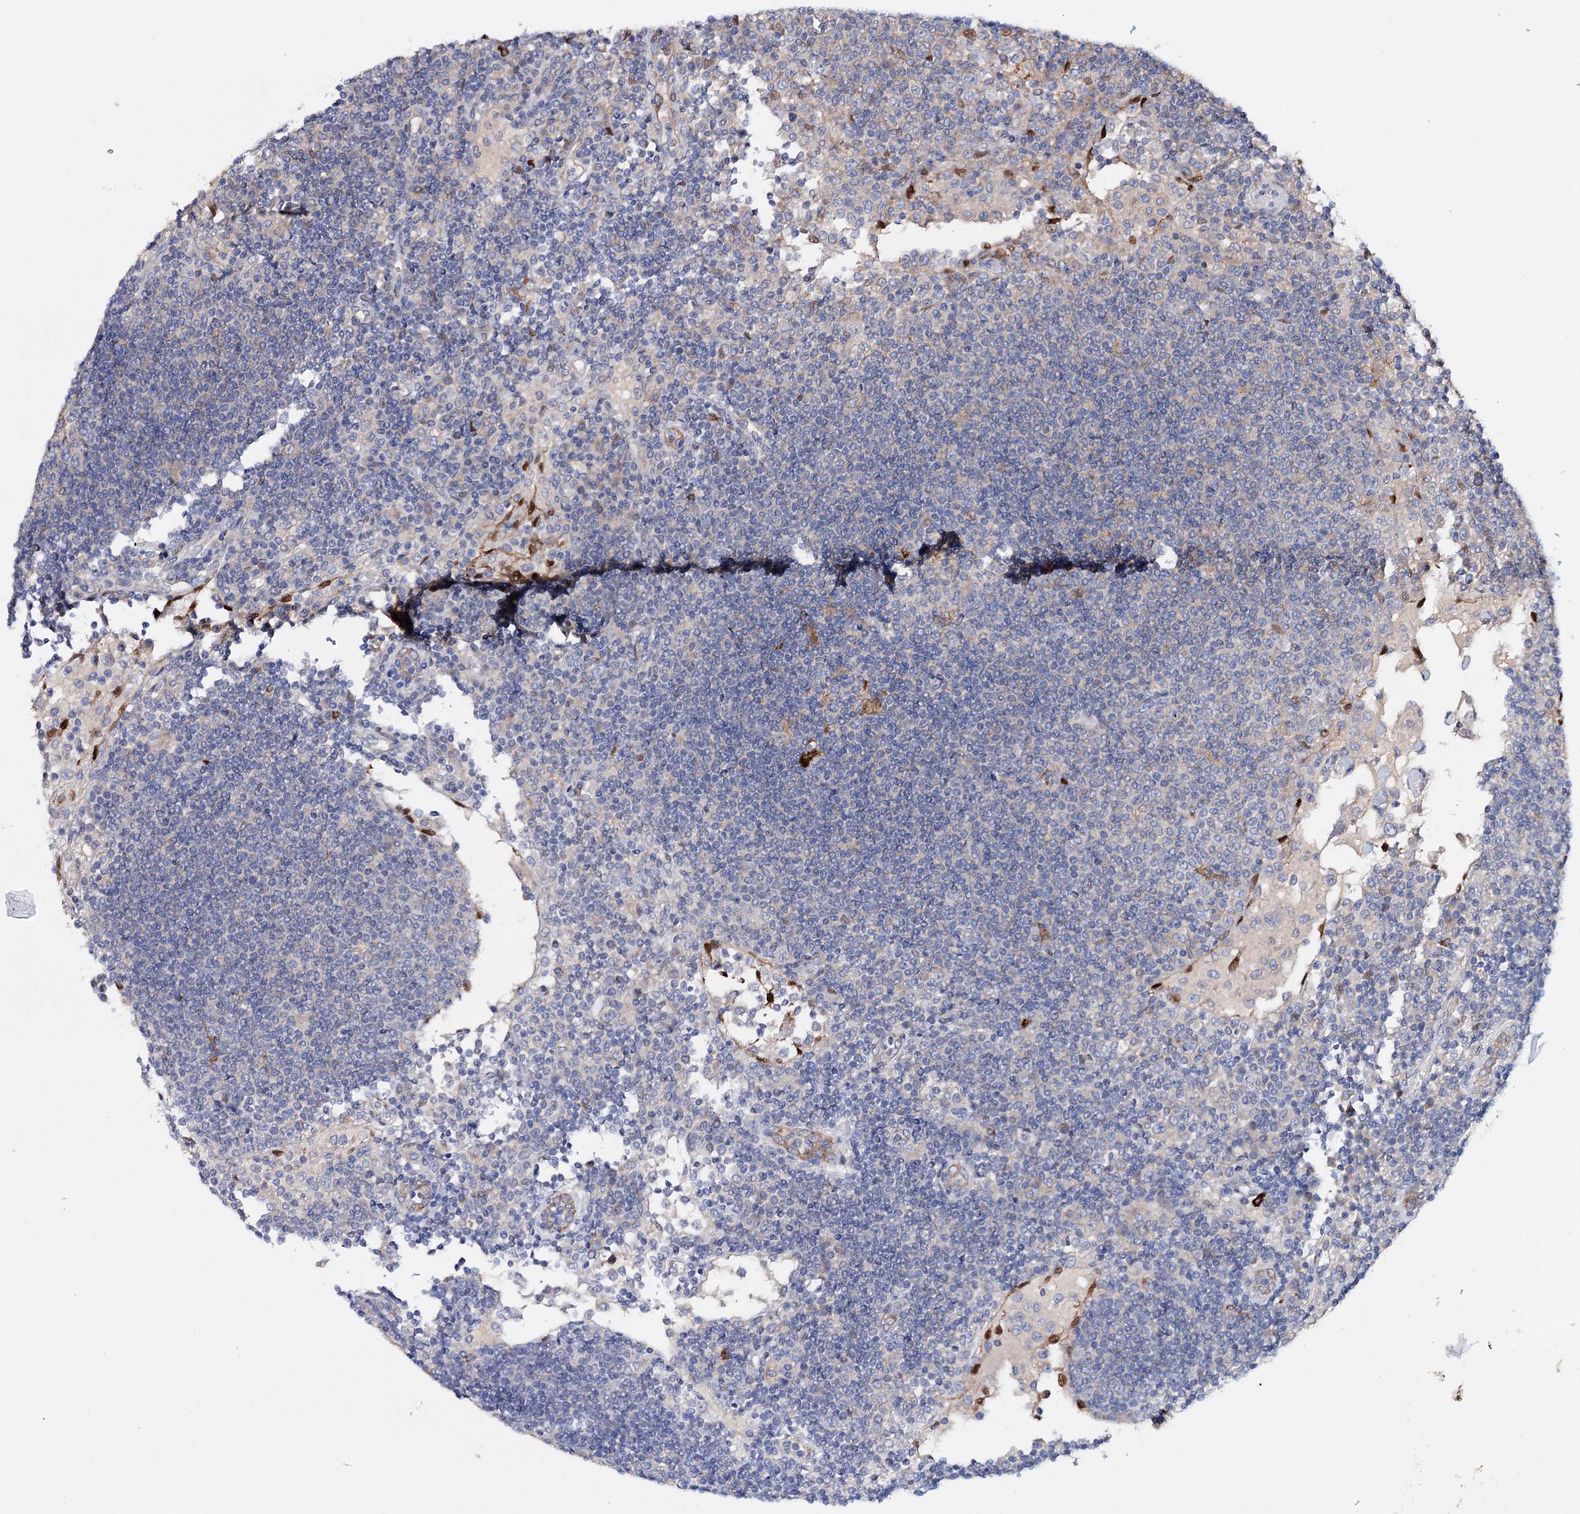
{"staining": {"intensity": "negative", "quantity": "none", "location": "none"}, "tissue": "lymph node", "cell_type": "Germinal center cells", "image_type": "normal", "snomed": [{"axis": "morphology", "description": "Normal tissue, NOS"}, {"axis": "topography", "description": "Lymph node"}], "caption": "This image is of normal lymph node stained with immunohistochemistry (IHC) to label a protein in brown with the nuclei are counter-stained blue. There is no positivity in germinal center cells.", "gene": "CFAP46", "patient": {"sex": "female", "age": 53}}